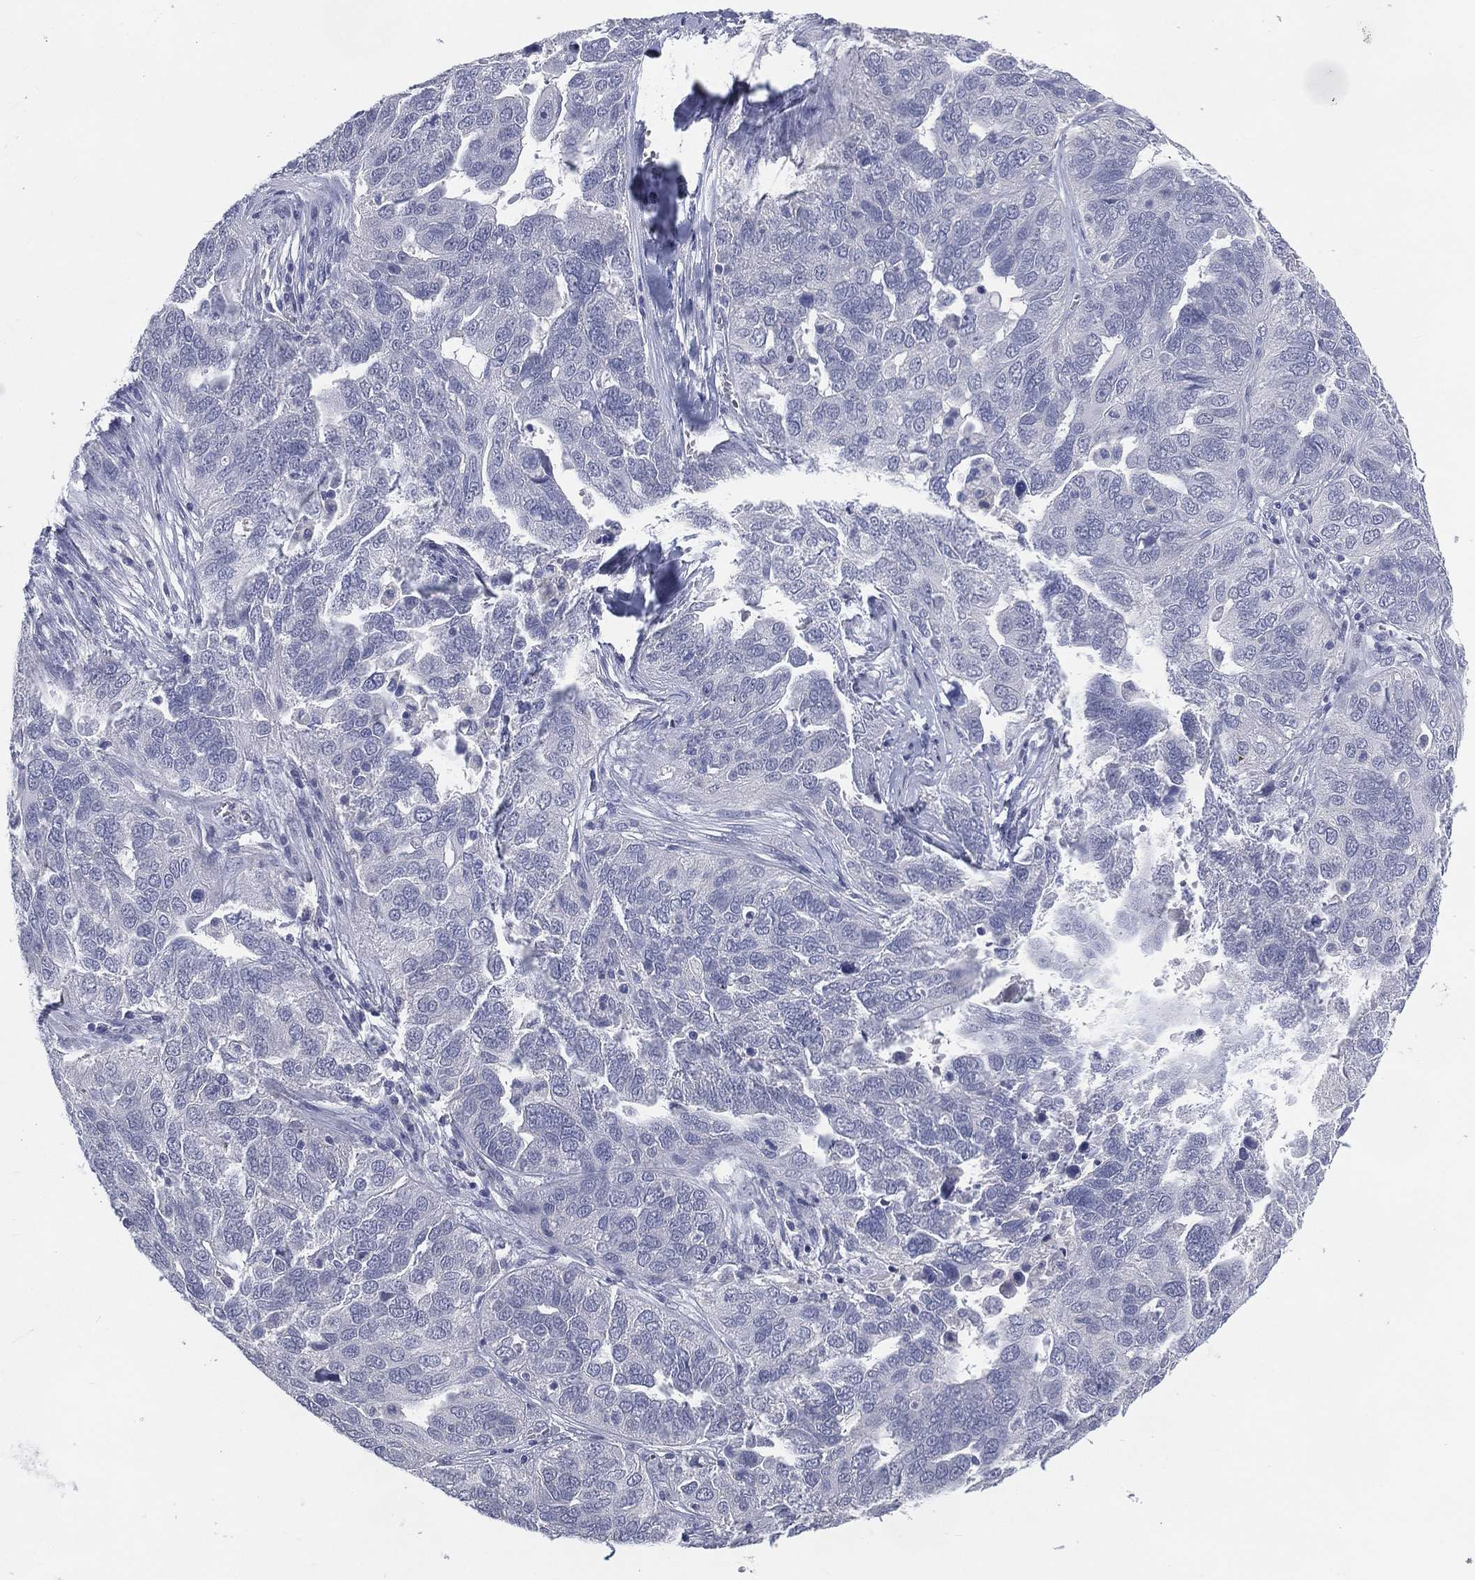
{"staining": {"intensity": "negative", "quantity": "none", "location": "none"}, "tissue": "ovarian cancer", "cell_type": "Tumor cells", "image_type": "cancer", "snomed": [{"axis": "morphology", "description": "Carcinoma, endometroid"}, {"axis": "topography", "description": "Soft tissue"}, {"axis": "topography", "description": "Ovary"}], "caption": "IHC image of neoplastic tissue: endometroid carcinoma (ovarian) stained with DAB demonstrates no significant protein positivity in tumor cells. The staining was performed using DAB to visualize the protein expression in brown, while the nuclei were stained in blue with hematoxylin (Magnification: 20x).", "gene": "KRT35", "patient": {"sex": "female", "age": 52}}